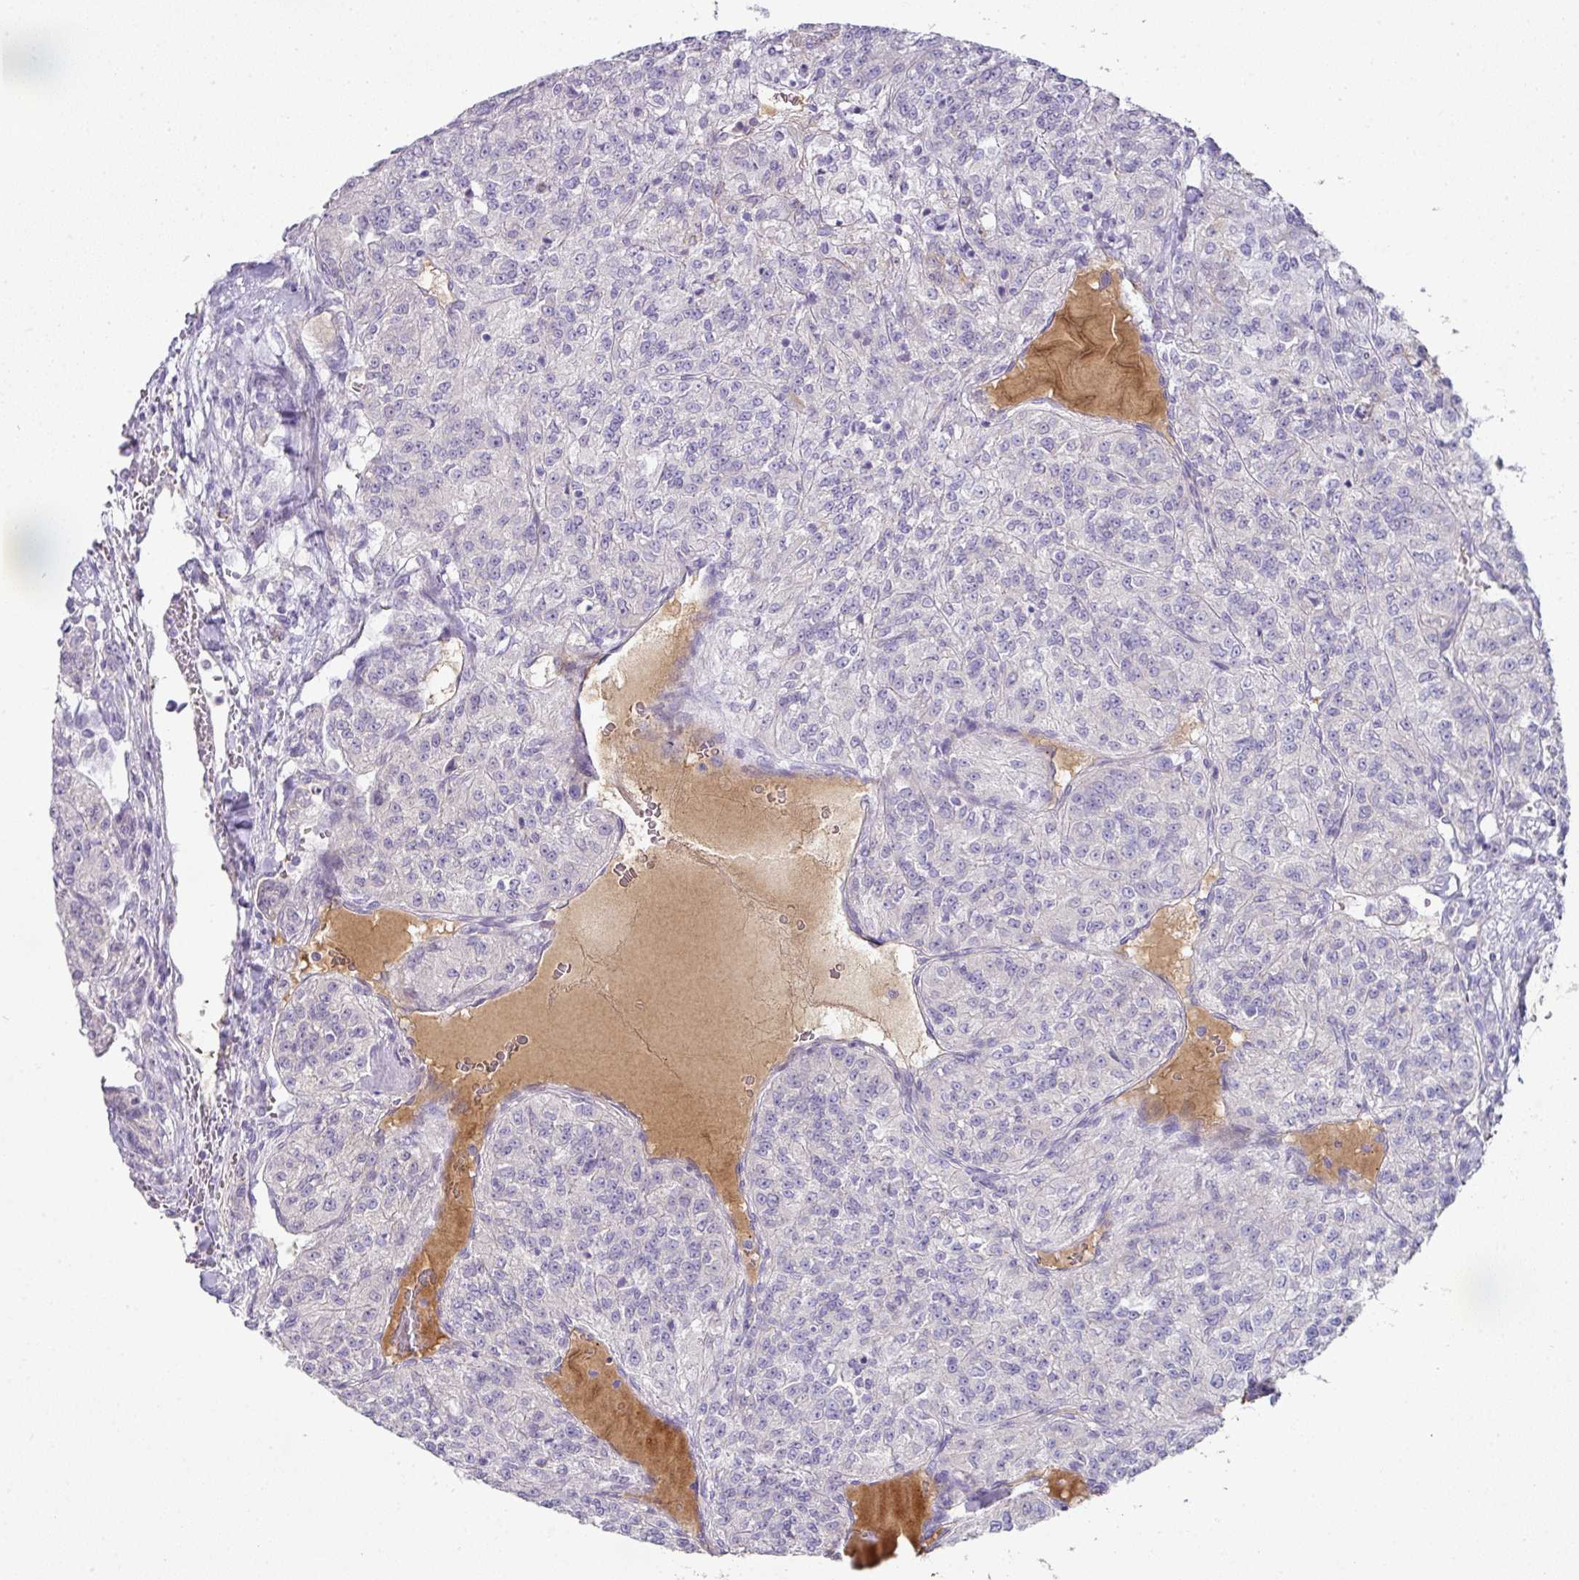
{"staining": {"intensity": "negative", "quantity": "none", "location": "none"}, "tissue": "renal cancer", "cell_type": "Tumor cells", "image_type": "cancer", "snomed": [{"axis": "morphology", "description": "Adenocarcinoma, NOS"}, {"axis": "topography", "description": "Kidney"}], "caption": "Immunohistochemistry histopathology image of human renal cancer (adenocarcinoma) stained for a protein (brown), which reveals no positivity in tumor cells.", "gene": "FGF17", "patient": {"sex": "female", "age": 63}}